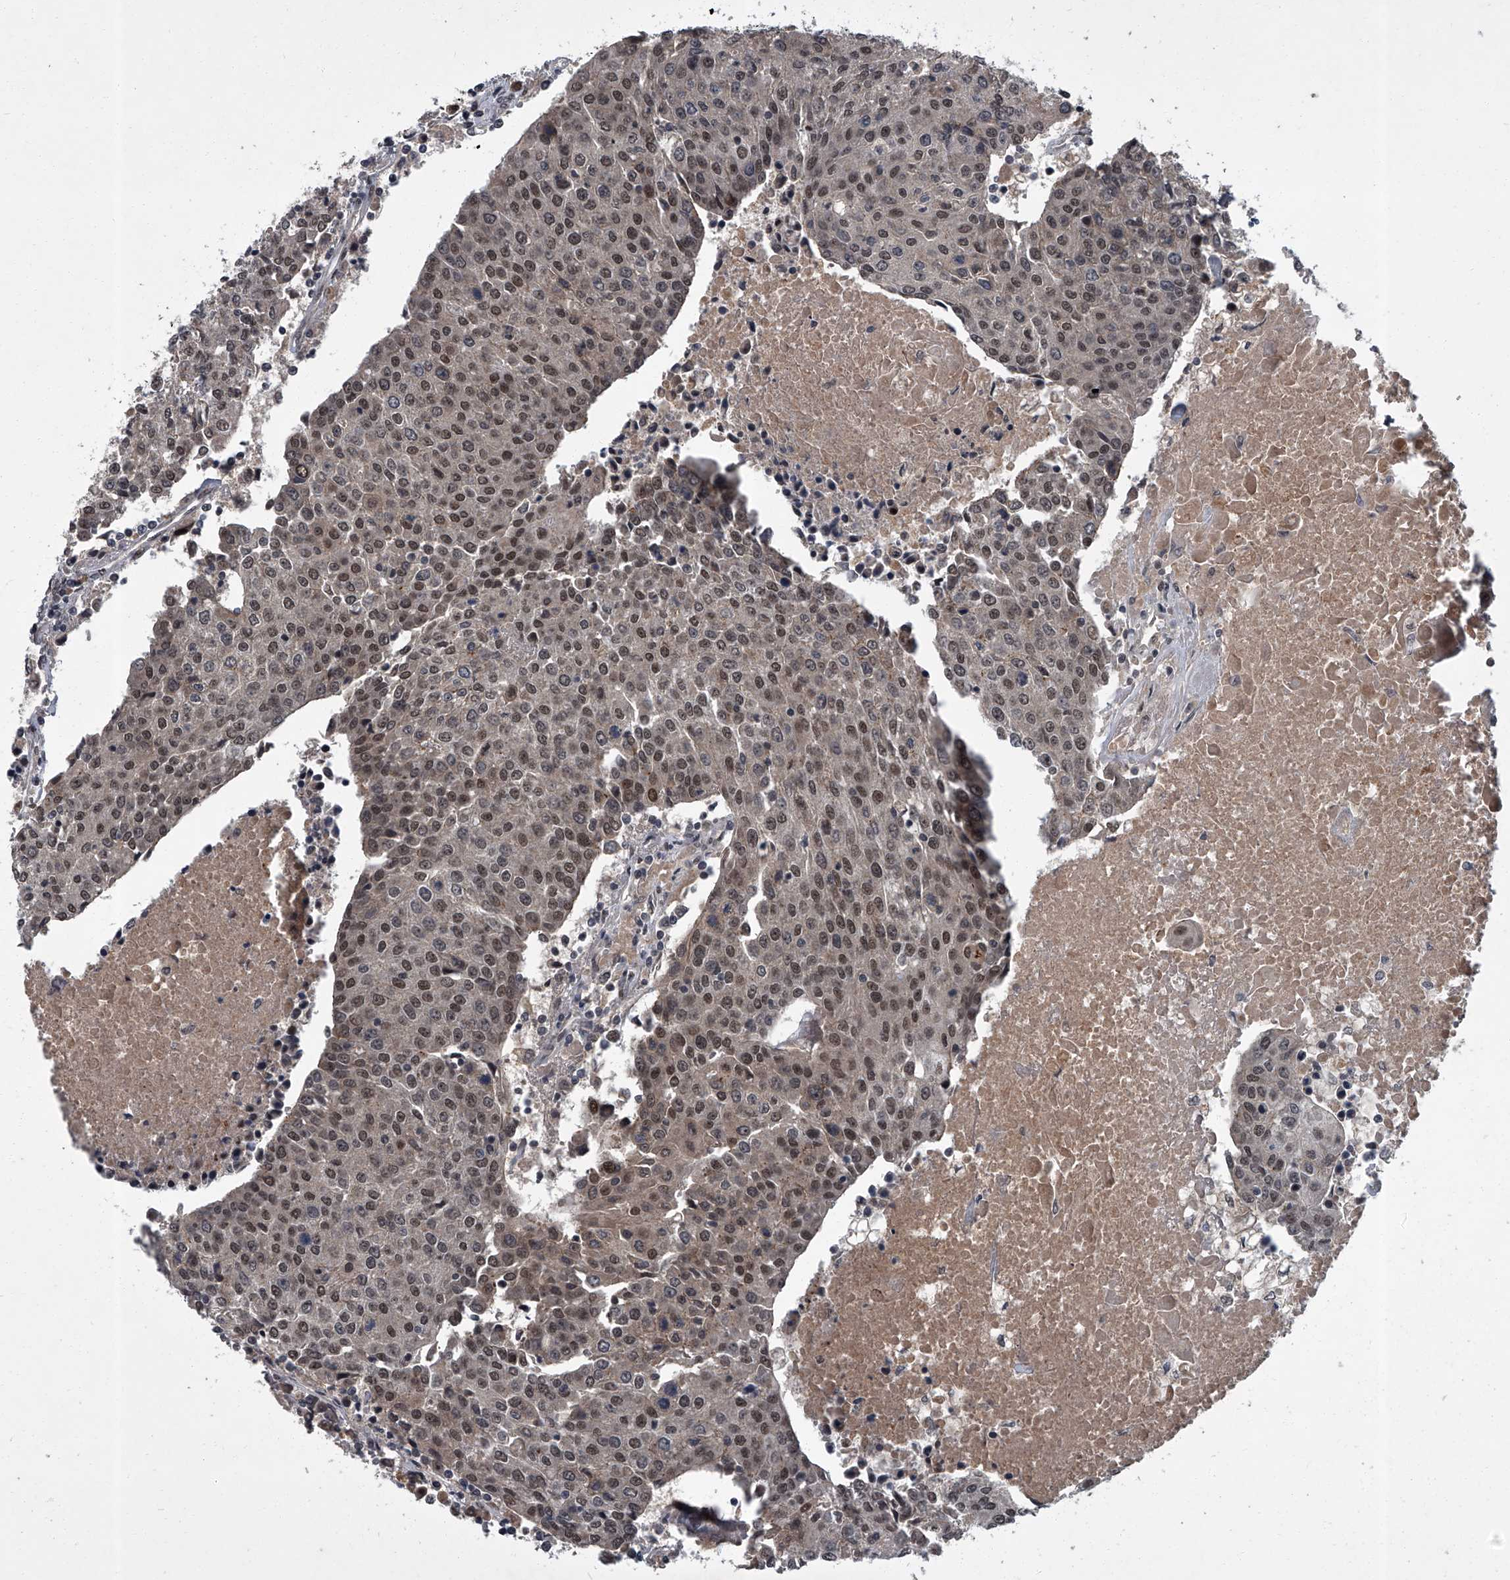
{"staining": {"intensity": "moderate", "quantity": ">75%", "location": "nuclear"}, "tissue": "urothelial cancer", "cell_type": "Tumor cells", "image_type": "cancer", "snomed": [{"axis": "morphology", "description": "Urothelial carcinoma, High grade"}, {"axis": "topography", "description": "Urinary bladder"}], "caption": "Tumor cells reveal moderate nuclear positivity in approximately >75% of cells in urothelial carcinoma (high-grade).", "gene": "ZNF518B", "patient": {"sex": "female", "age": 85}}